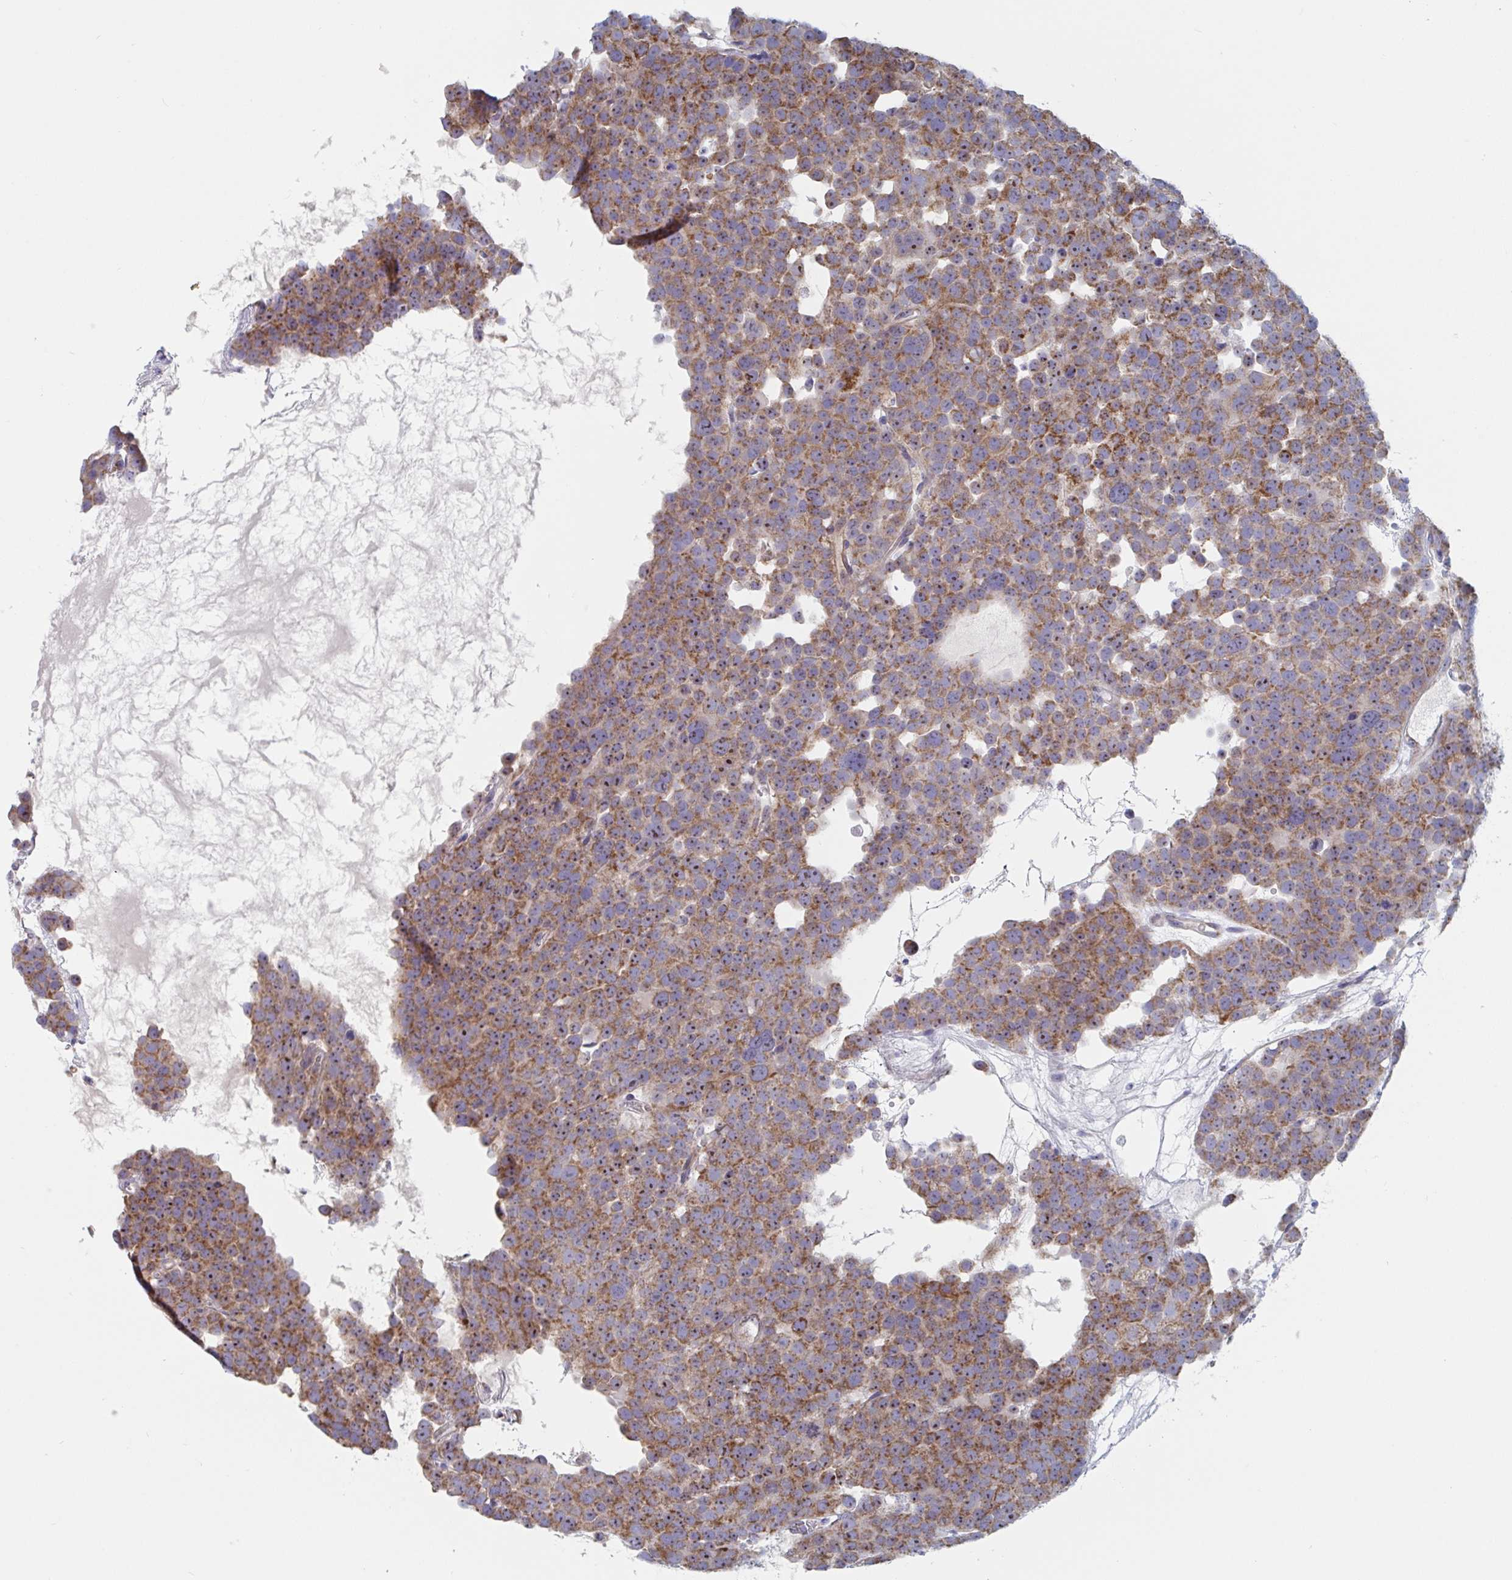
{"staining": {"intensity": "moderate", "quantity": ">75%", "location": "cytoplasmic/membranous,nuclear"}, "tissue": "testis cancer", "cell_type": "Tumor cells", "image_type": "cancer", "snomed": [{"axis": "morphology", "description": "Seminoma, NOS"}, {"axis": "topography", "description": "Testis"}], "caption": "High-magnification brightfield microscopy of testis cancer (seminoma) stained with DAB (brown) and counterstained with hematoxylin (blue). tumor cells exhibit moderate cytoplasmic/membranous and nuclear staining is seen in approximately>75% of cells.", "gene": "MRPL53", "patient": {"sex": "male", "age": 71}}